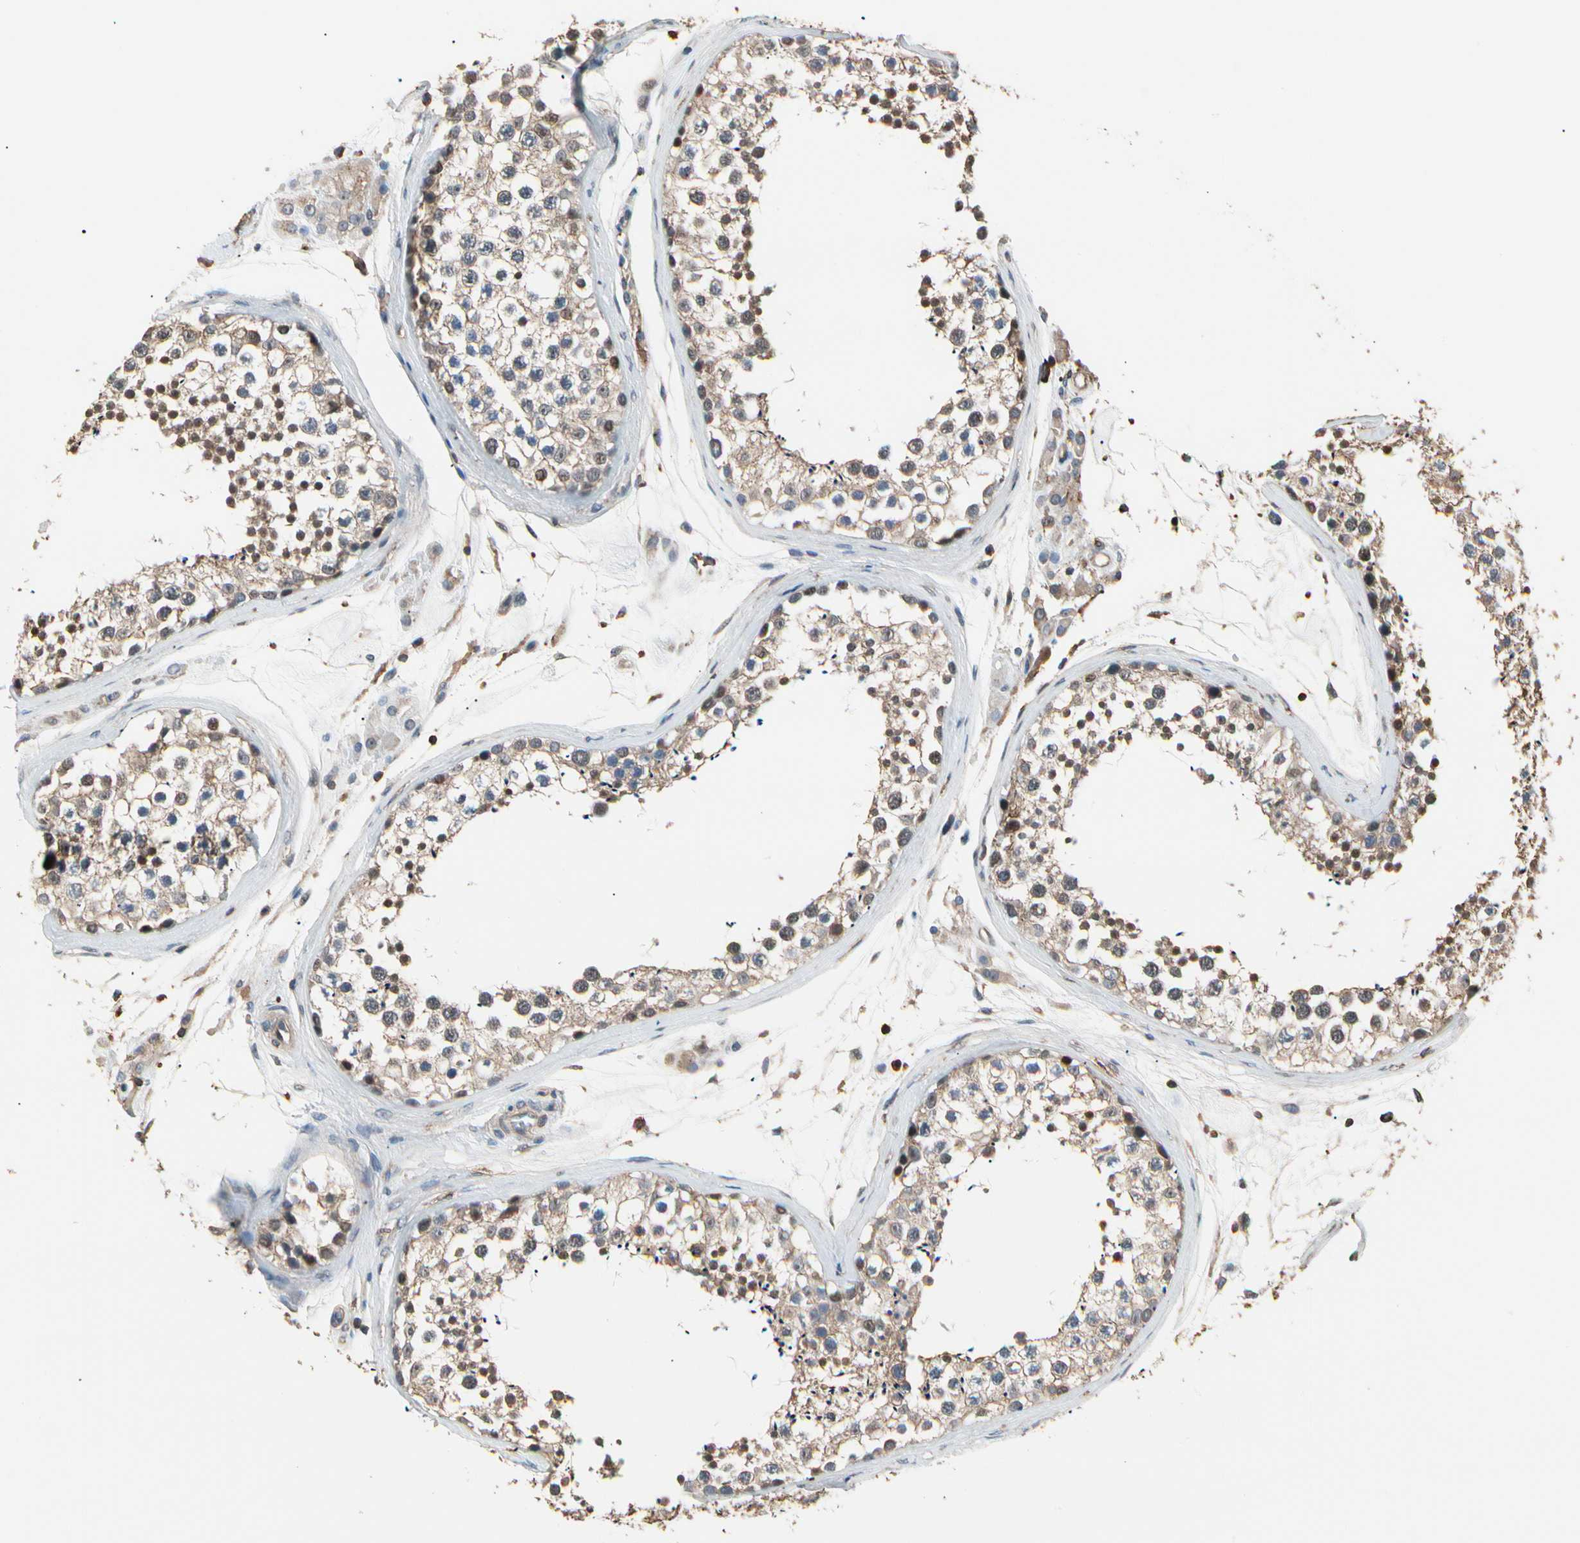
{"staining": {"intensity": "weak", "quantity": "25%-75%", "location": "cytoplasmic/membranous,nuclear"}, "tissue": "testis", "cell_type": "Cells in seminiferous ducts", "image_type": "normal", "snomed": [{"axis": "morphology", "description": "Normal tissue, NOS"}, {"axis": "topography", "description": "Testis"}], "caption": "A histopathology image showing weak cytoplasmic/membranous,nuclear positivity in about 25%-75% of cells in seminiferous ducts in normal testis, as visualized by brown immunohistochemical staining.", "gene": "MAPK13", "patient": {"sex": "male", "age": 46}}